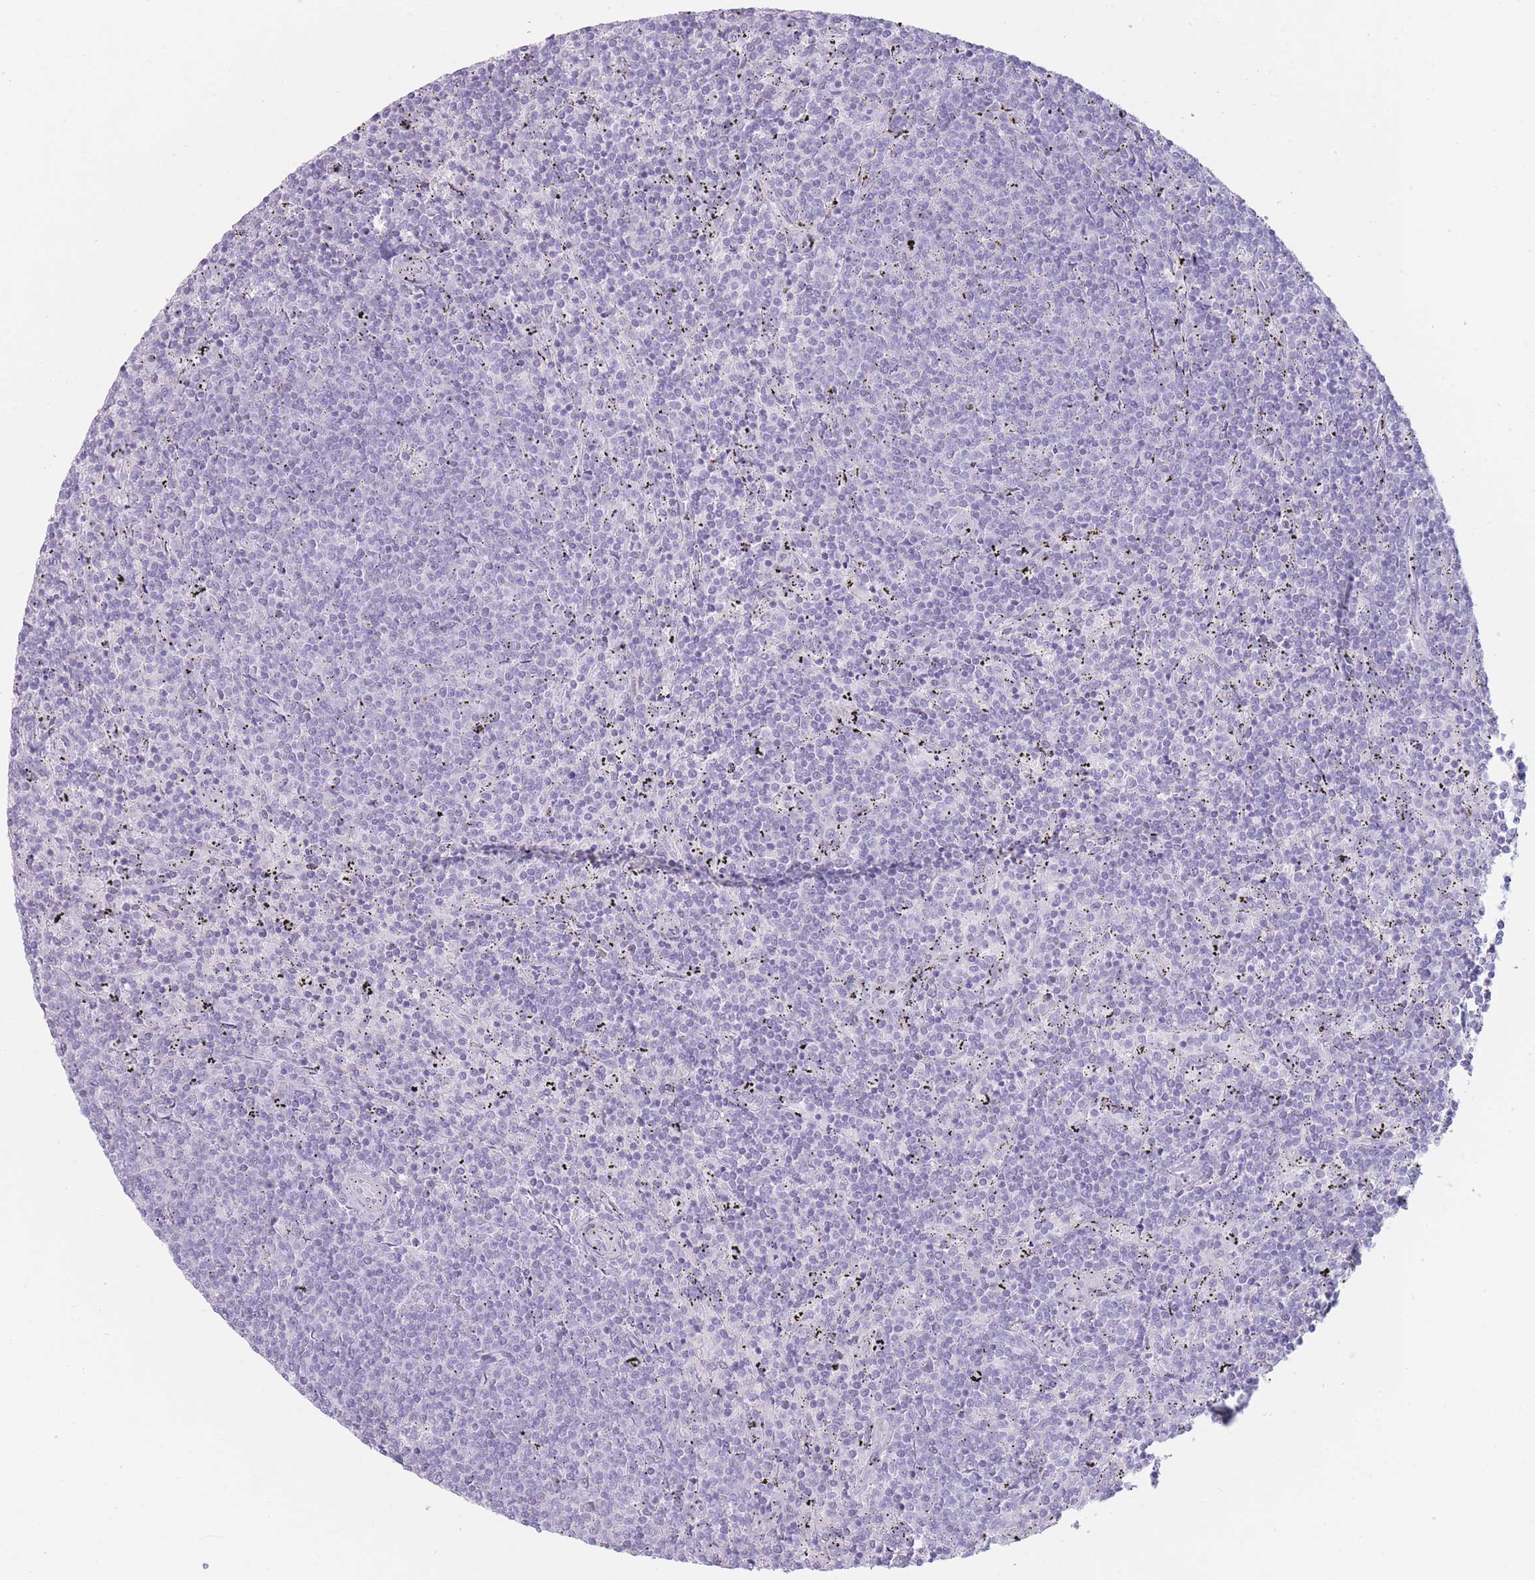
{"staining": {"intensity": "negative", "quantity": "none", "location": "none"}, "tissue": "lymphoma", "cell_type": "Tumor cells", "image_type": "cancer", "snomed": [{"axis": "morphology", "description": "Malignant lymphoma, non-Hodgkin's type, Low grade"}, {"axis": "topography", "description": "Spleen"}], "caption": "IHC of lymphoma demonstrates no expression in tumor cells.", "gene": "GPR12", "patient": {"sex": "female", "age": 50}}